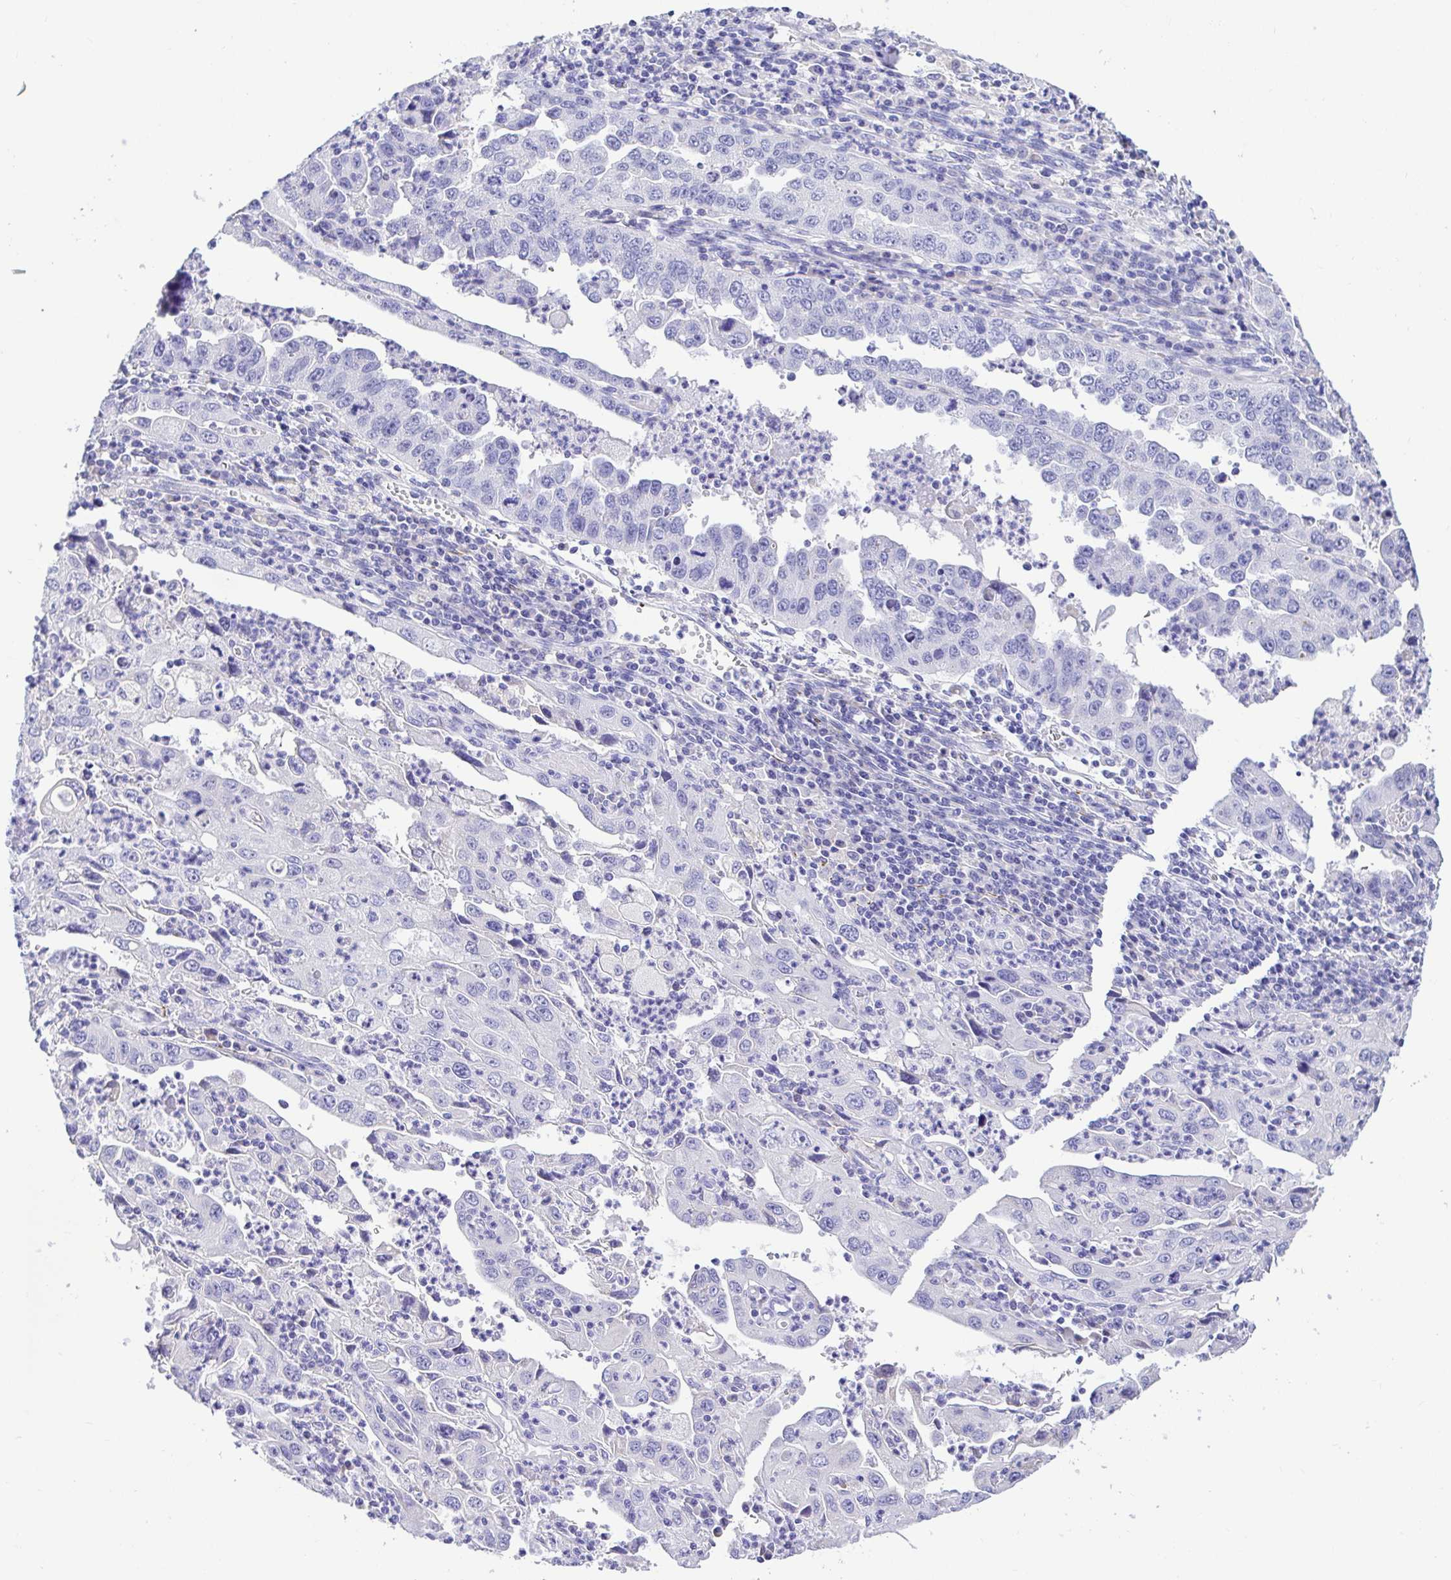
{"staining": {"intensity": "negative", "quantity": "none", "location": "none"}, "tissue": "endometrial cancer", "cell_type": "Tumor cells", "image_type": "cancer", "snomed": [{"axis": "morphology", "description": "Adenocarcinoma, NOS"}, {"axis": "topography", "description": "Uterus"}], "caption": "Immunohistochemistry (IHC) of endometrial cancer (adenocarcinoma) reveals no expression in tumor cells.", "gene": "BACE2", "patient": {"sex": "female", "age": 62}}